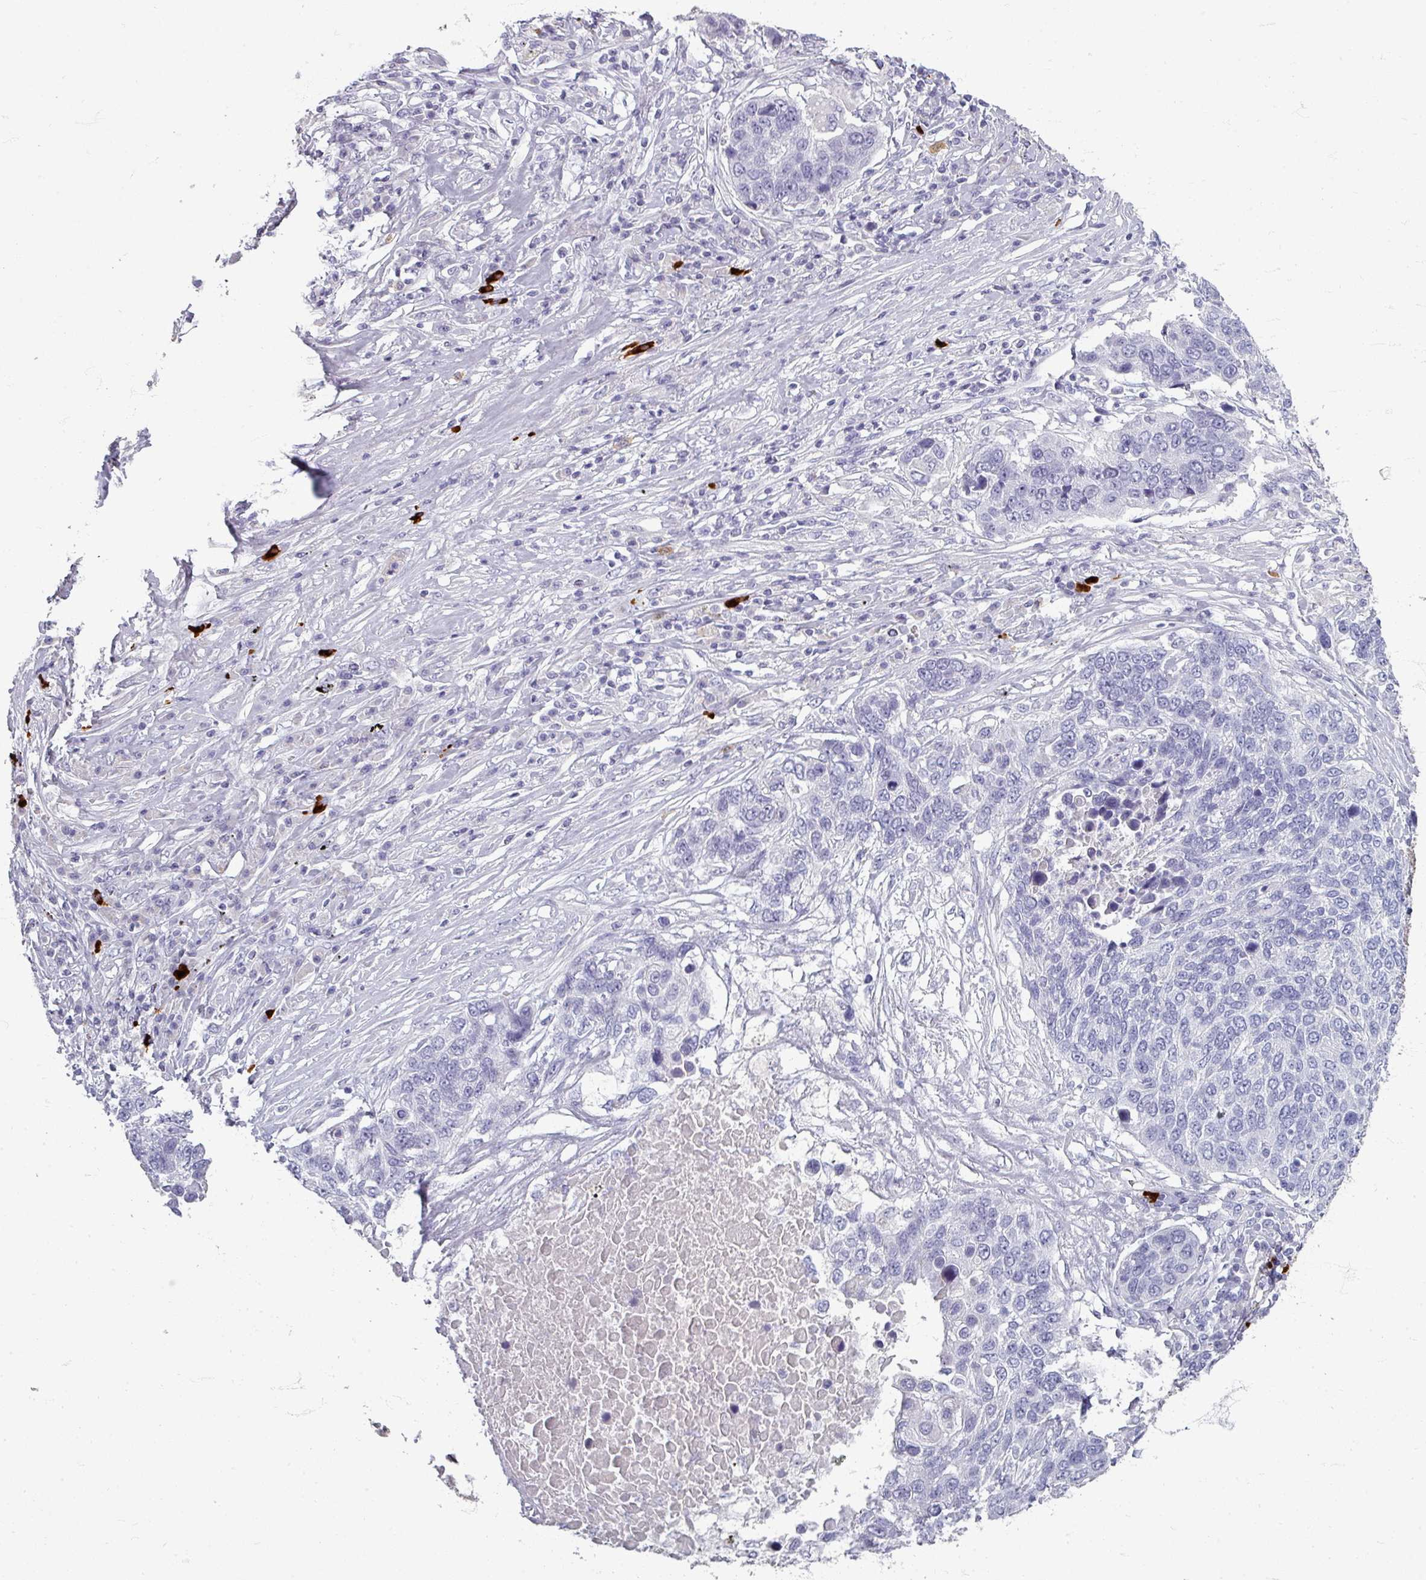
{"staining": {"intensity": "negative", "quantity": "none", "location": "none"}, "tissue": "lung cancer", "cell_type": "Tumor cells", "image_type": "cancer", "snomed": [{"axis": "morphology", "description": "Squamous cell carcinoma, NOS"}, {"axis": "topography", "description": "Lung"}], "caption": "IHC image of neoplastic tissue: human squamous cell carcinoma (lung) stained with DAB (3,3'-diaminobenzidine) reveals no significant protein staining in tumor cells. (DAB (3,3'-diaminobenzidine) immunohistochemistry, high magnification).", "gene": "ZNF878", "patient": {"sex": "male", "age": 66}}